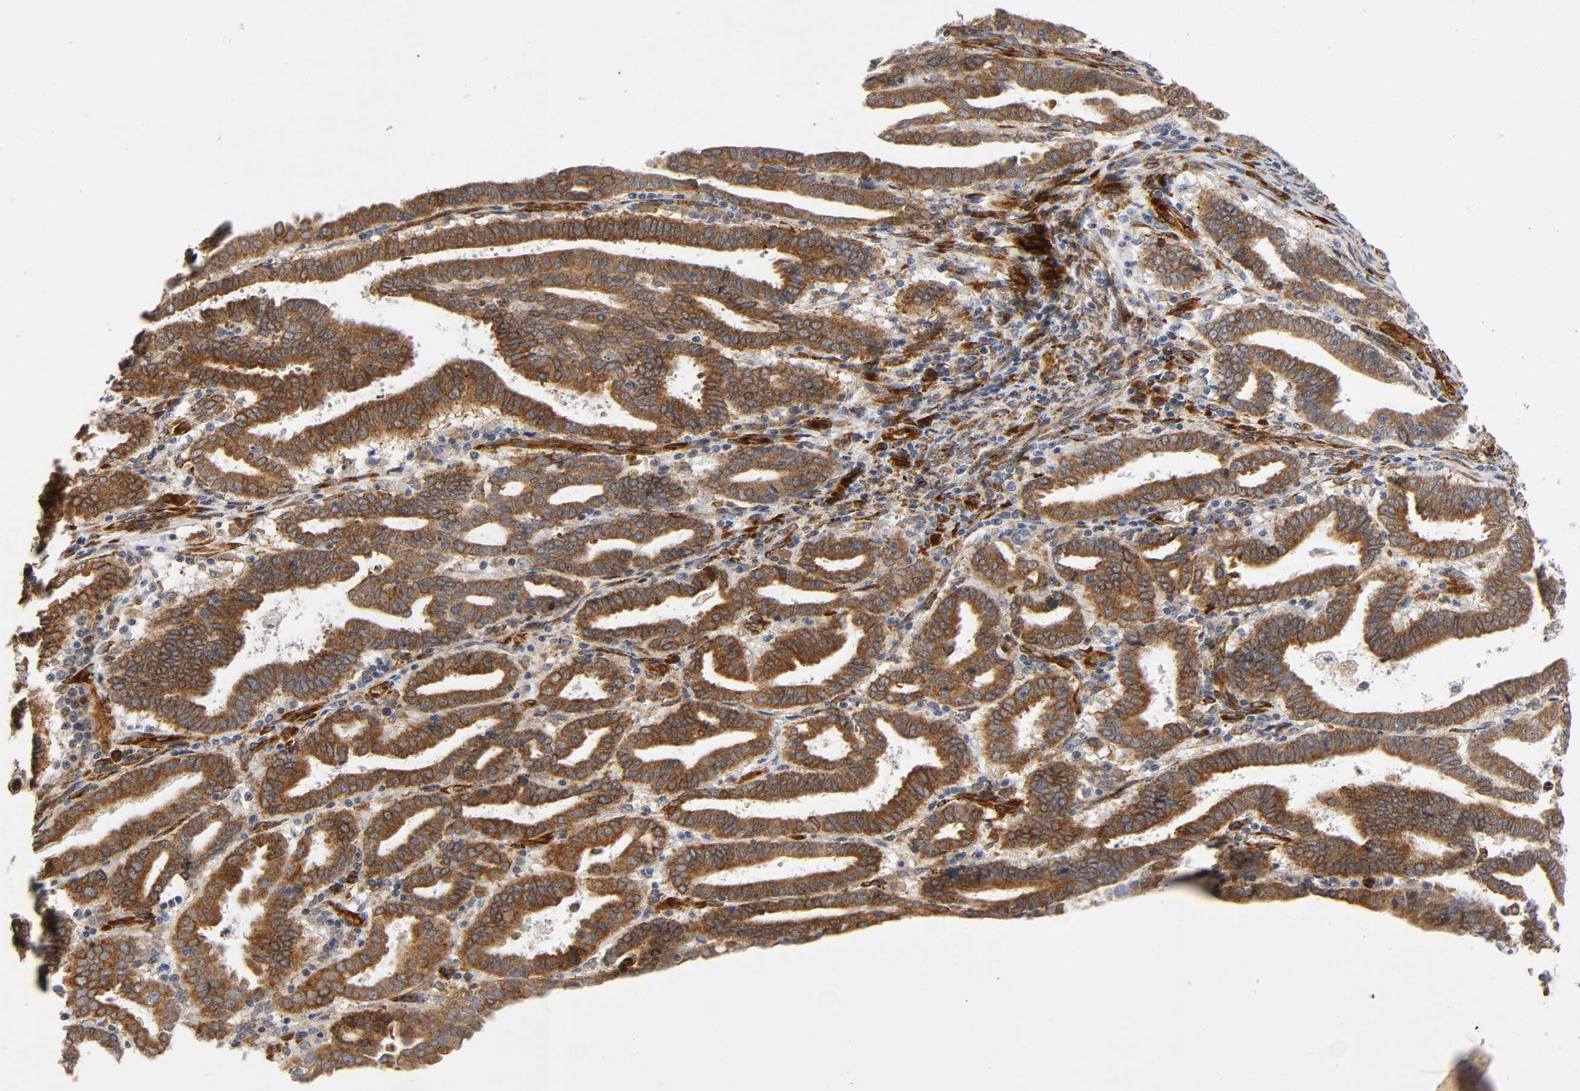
{"staining": {"intensity": "moderate", "quantity": ">75%", "location": "cytoplasmic/membranous"}, "tissue": "endometrial cancer", "cell_type": "Tumor cells", "image_type": "cancer", "snomed": [{"axis": "morphology", "description": "Adenocarcinoma, NOS"}, {"axis": "topography", "description": "Uterus"}], "caption": "Endometrial cancer (adenocarcinoma) stained for a protein displays moderate cytoplasmic/membranous positivity in tumor cells.", "gene": "SOS2", "patient": {"sex": "female", "age": 83}}